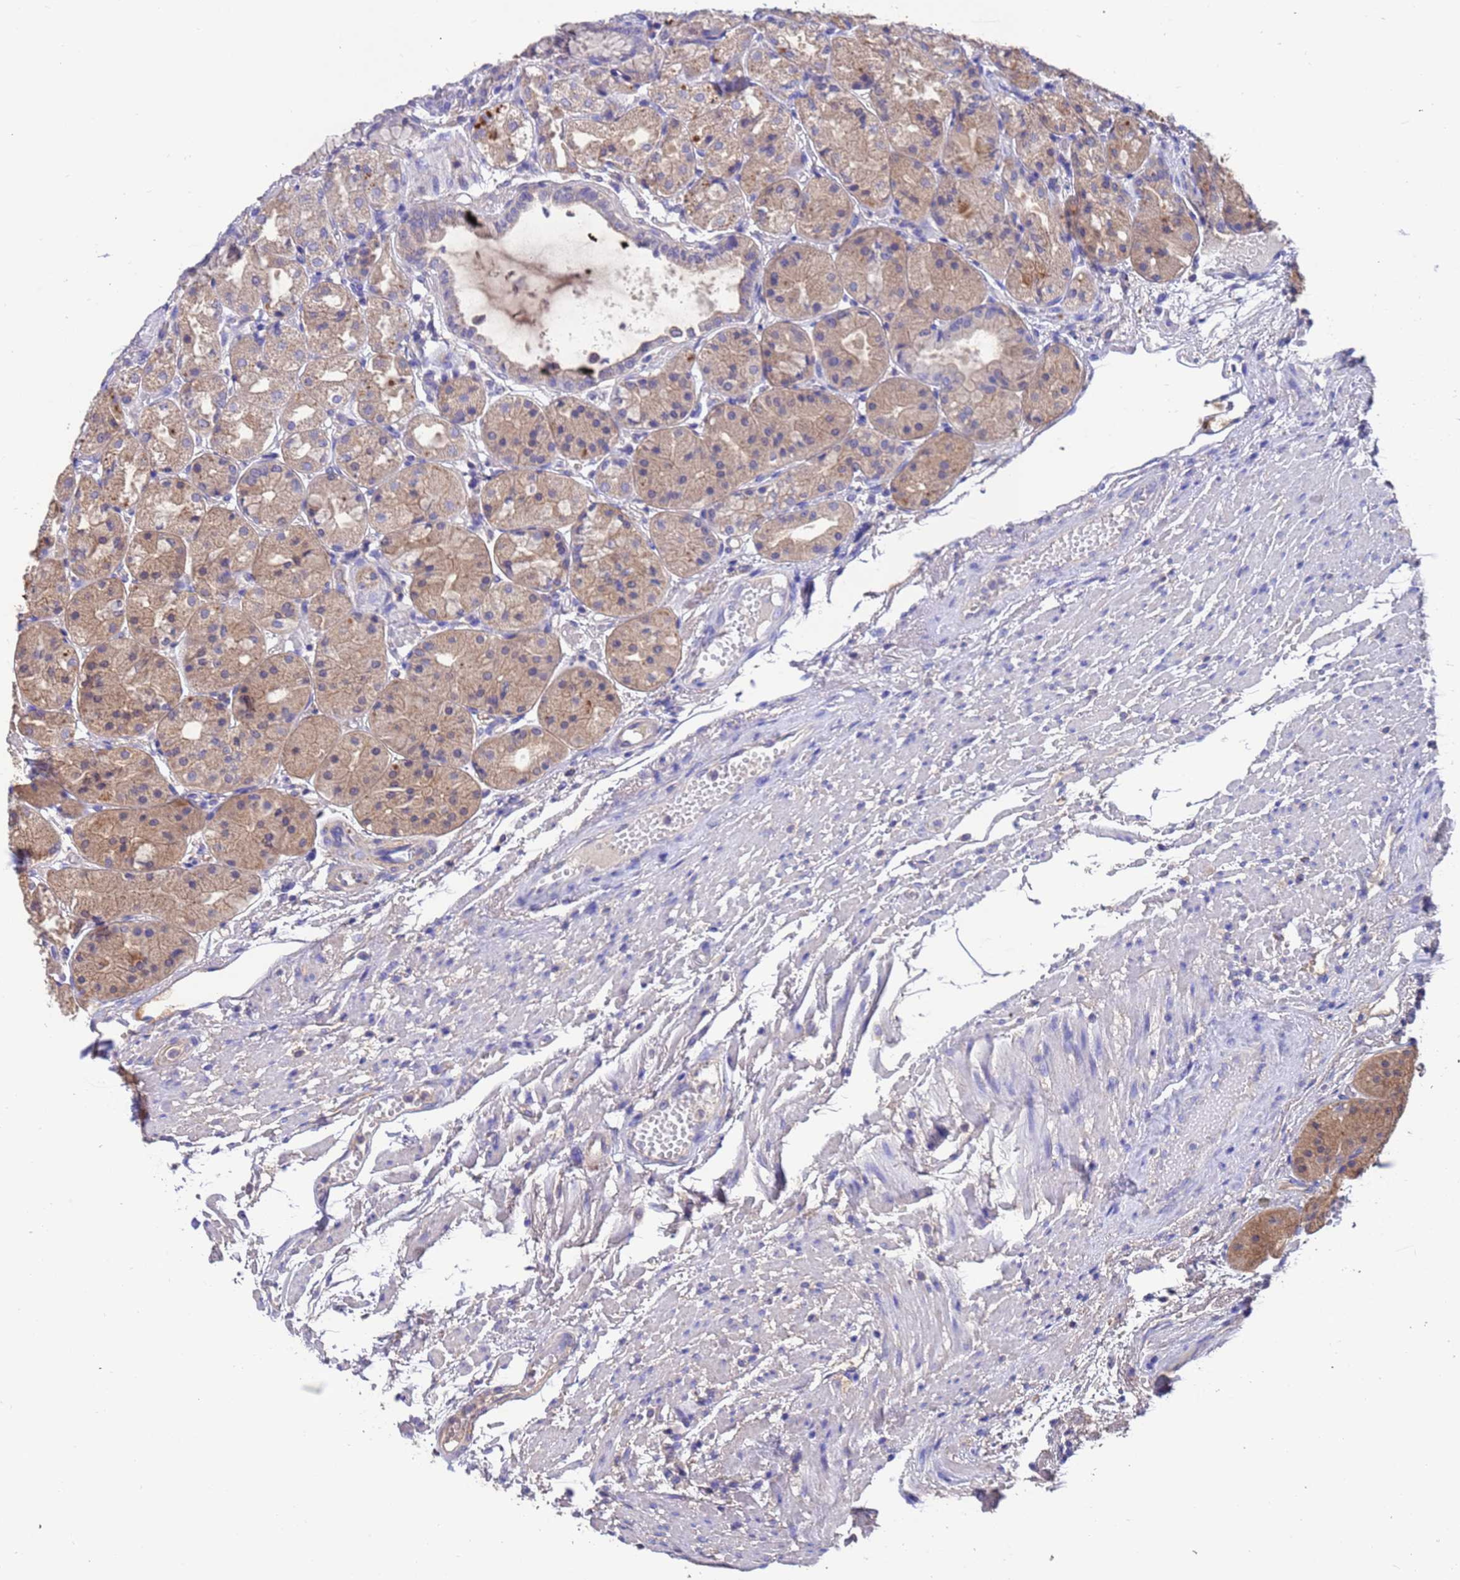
{"staining": {"intensity": "weak", "quantity": "25%-75%", "location": "cytoplasmic/membranous"}, "tissue": "stomach", "cell_type": "Glandular cells", "image_type": "normal", "snomed": [{"axis": "morphology", "description": "Normal tissue, NOS"}, {"axis": "topography", "description": "Stomach, upper"}], "caption": "Weak cytoplasmic/membranous staining for a protein is present in about 25%-75% of glandular cells of benign stomach using IHC.", "gene": "SRL", "patient": {"sex": "male", "age": 72}}